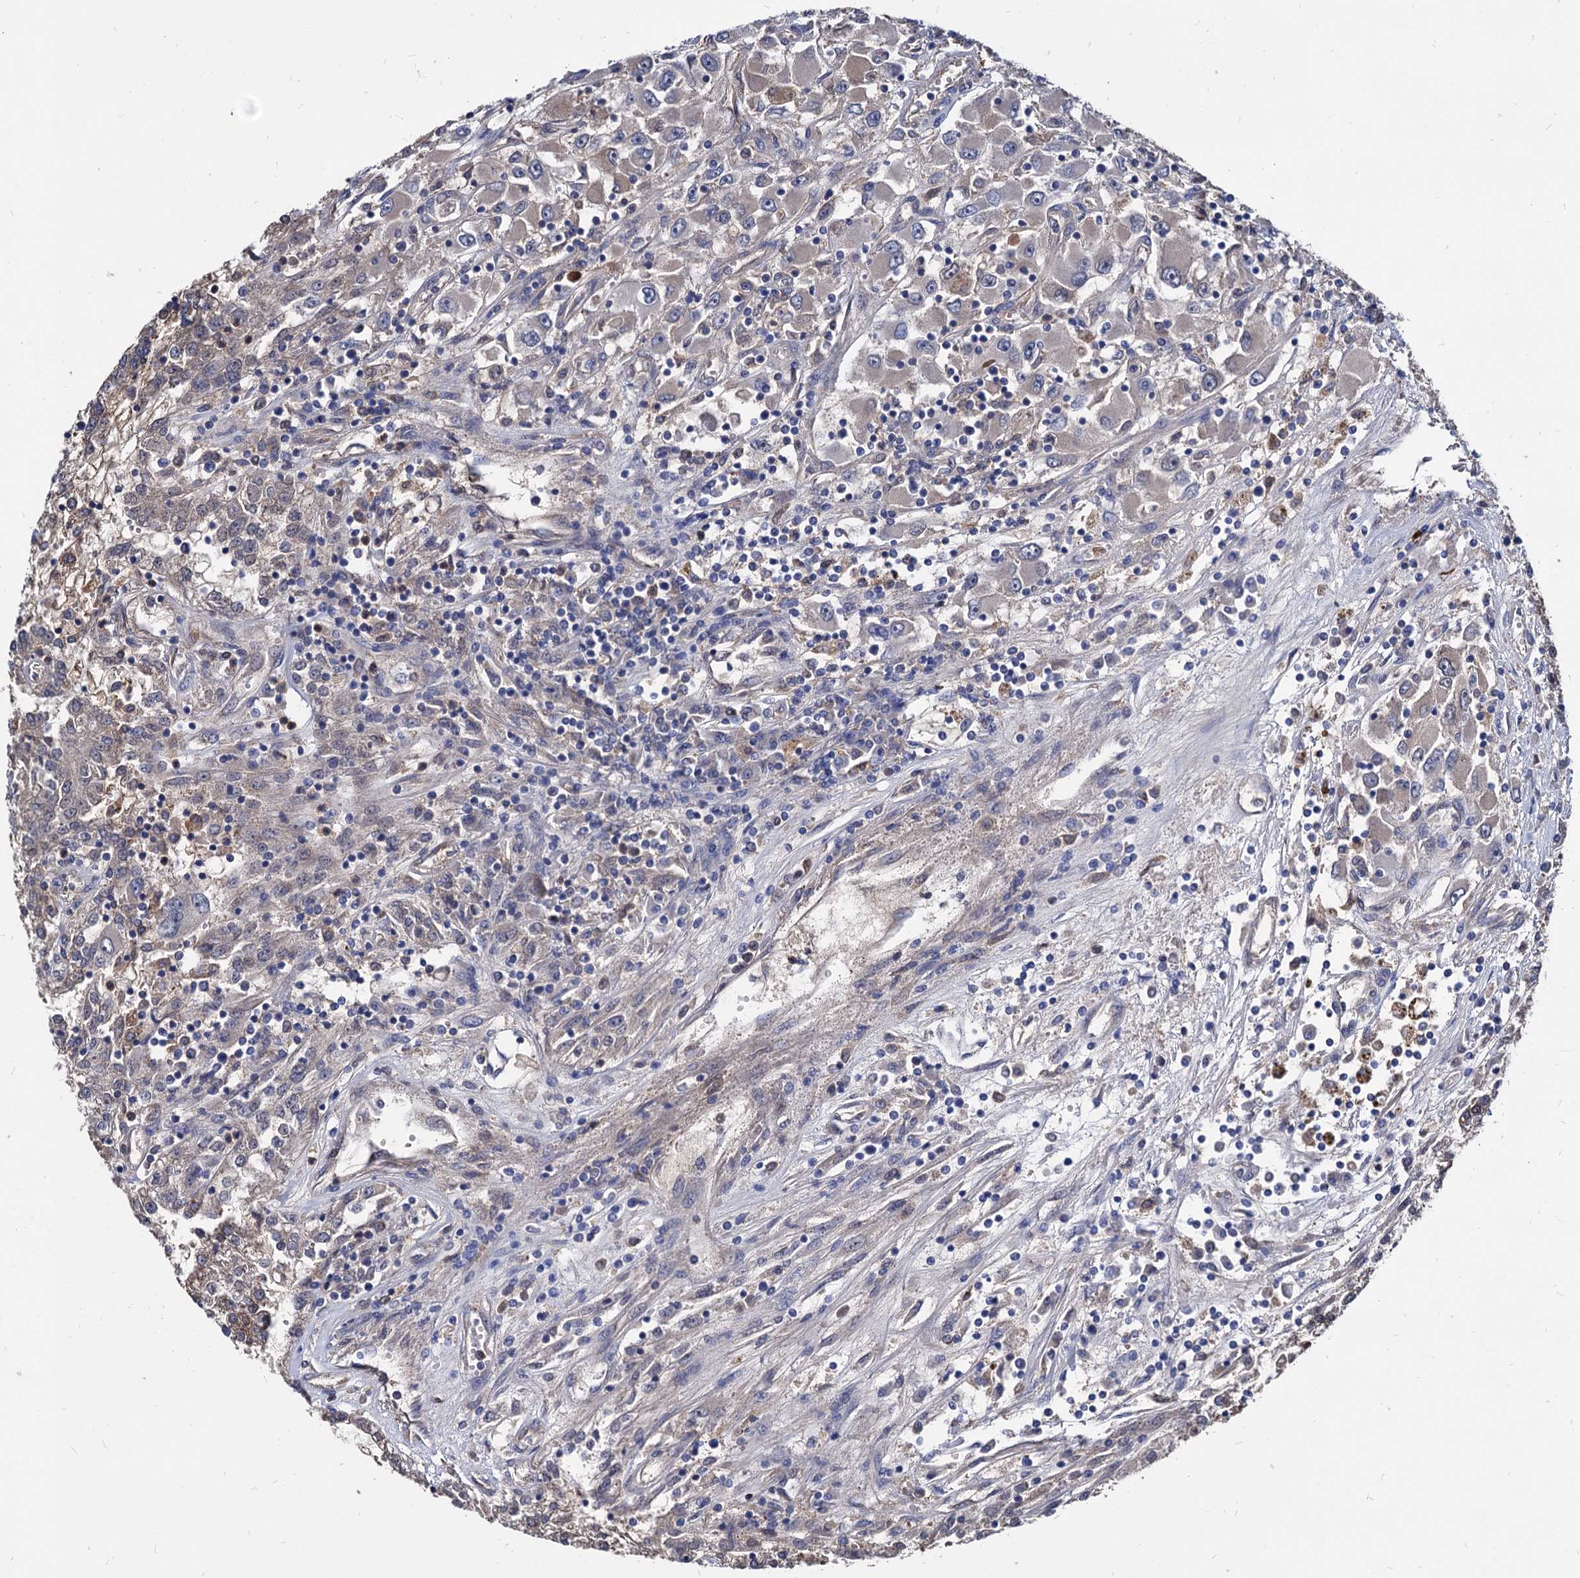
{"staining": {"intensity": "negative", "quantity": "none", "location": "none"}, "tissue": "renal cancer", "cell_type": "Tumor cells", "image_type": "cancer", "snomed": [{"axis": "morphology", "description": "Adenocarcinoma, NOS"}, {"axis": "topography", "description": "Kidney"}], "caption": "This is an immunohistochemistry (IHC) image of adenocarcinoma (renal). There is no positivity in tumor cells.", "gene": "CPPED1", "patient": {"sex": "female", "age": 52}}